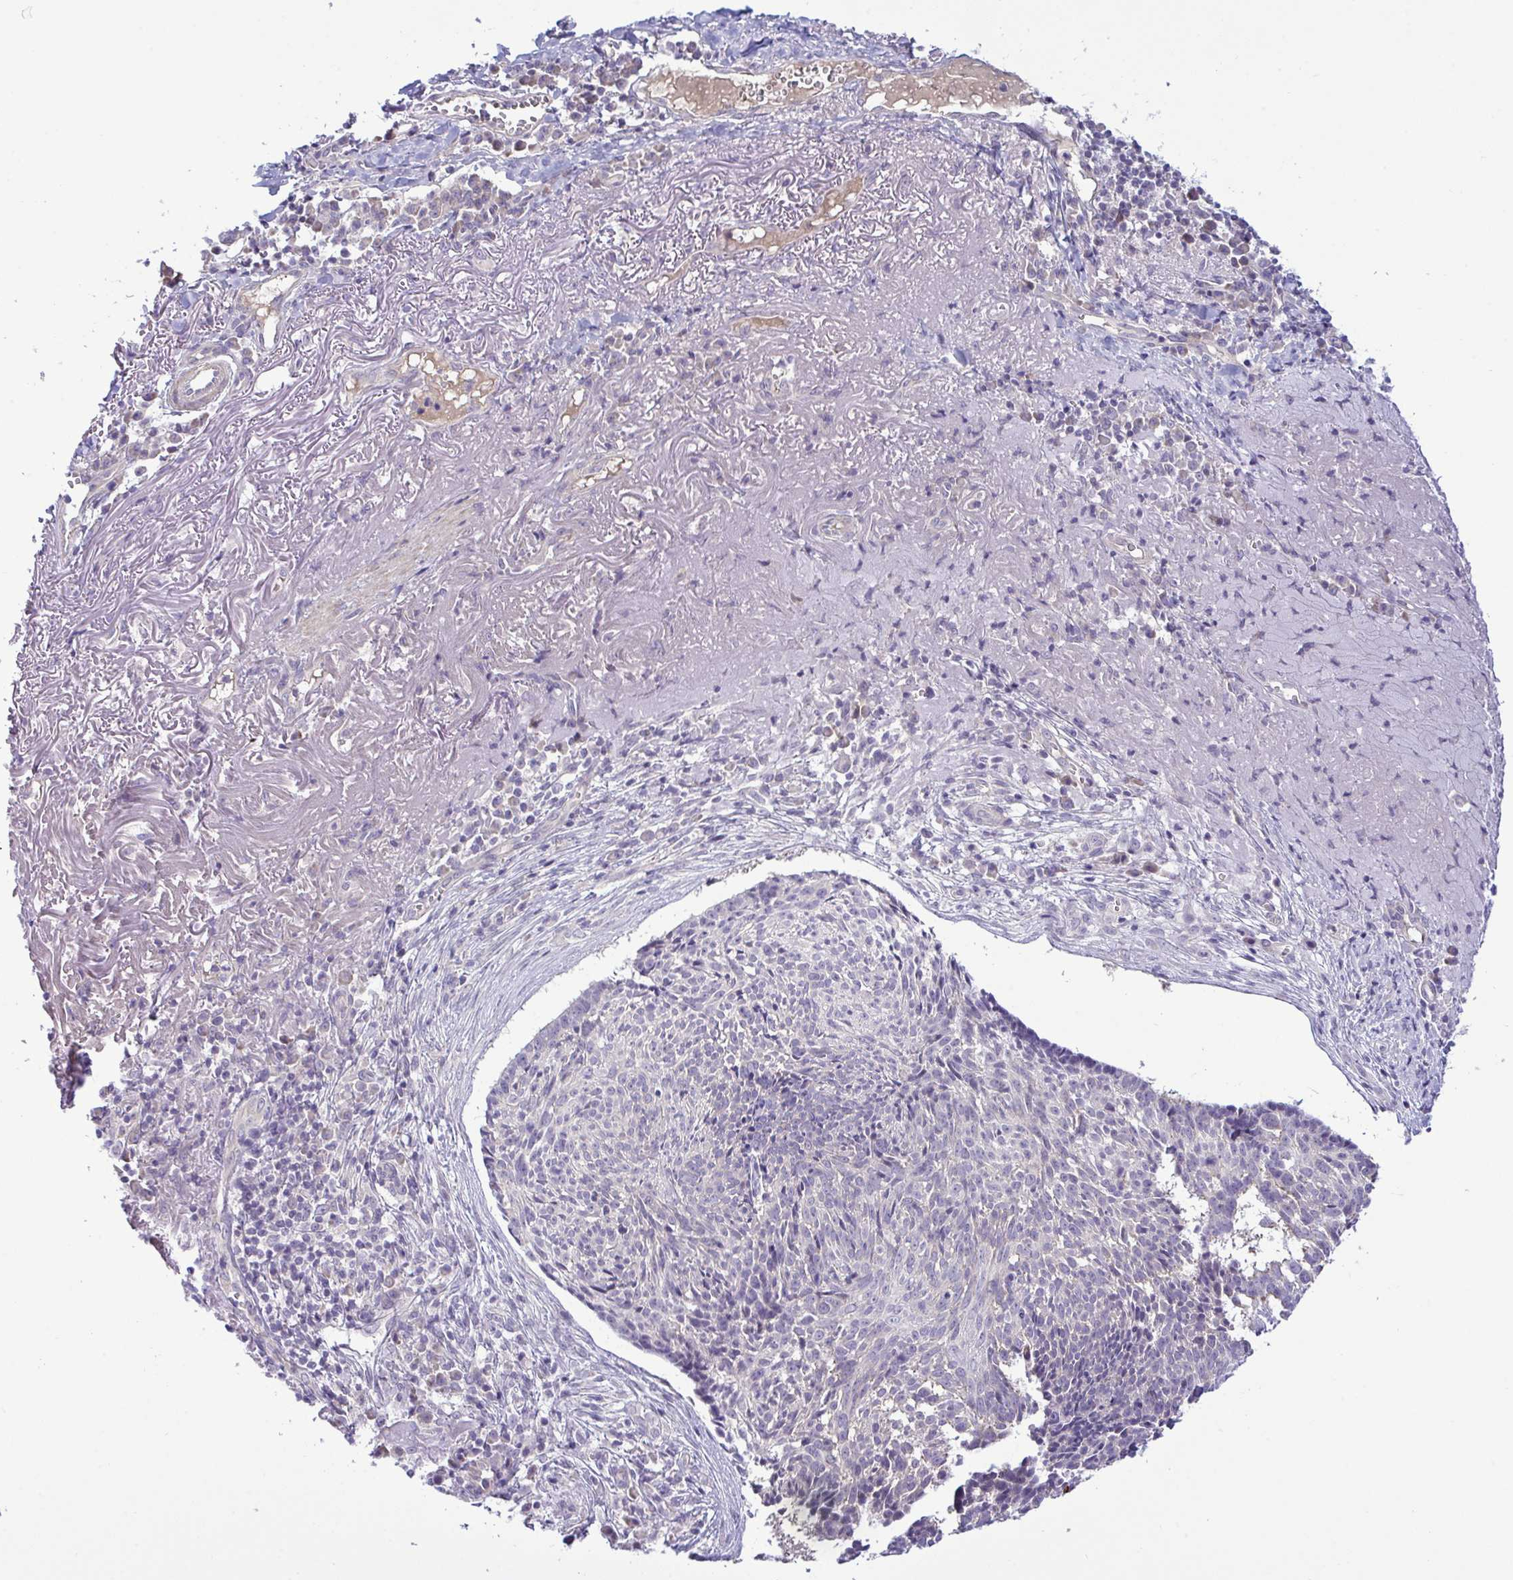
{"staining": {"intensity": "negative", "quantity": "none", "location": "none"}, "tissue": "skin cancer", "cell_type": "Tumor cells", "image_type": "cancer", "snomed": [{"axis": "morphology", "description": "Basal cell carcinoma"}, {"axis": "topography", "description": "Skin"}, {"axis": "topography", "description": "Skin of face"}], "caption": "A high-resolution histopathology image shows immunohistochemistry staining of skin cancer (basal cell carcinoma), which displays no significant expression in tumor cells.", "gene": "SYNPO2L", "patient": {"sex": "female", "age": 95}}